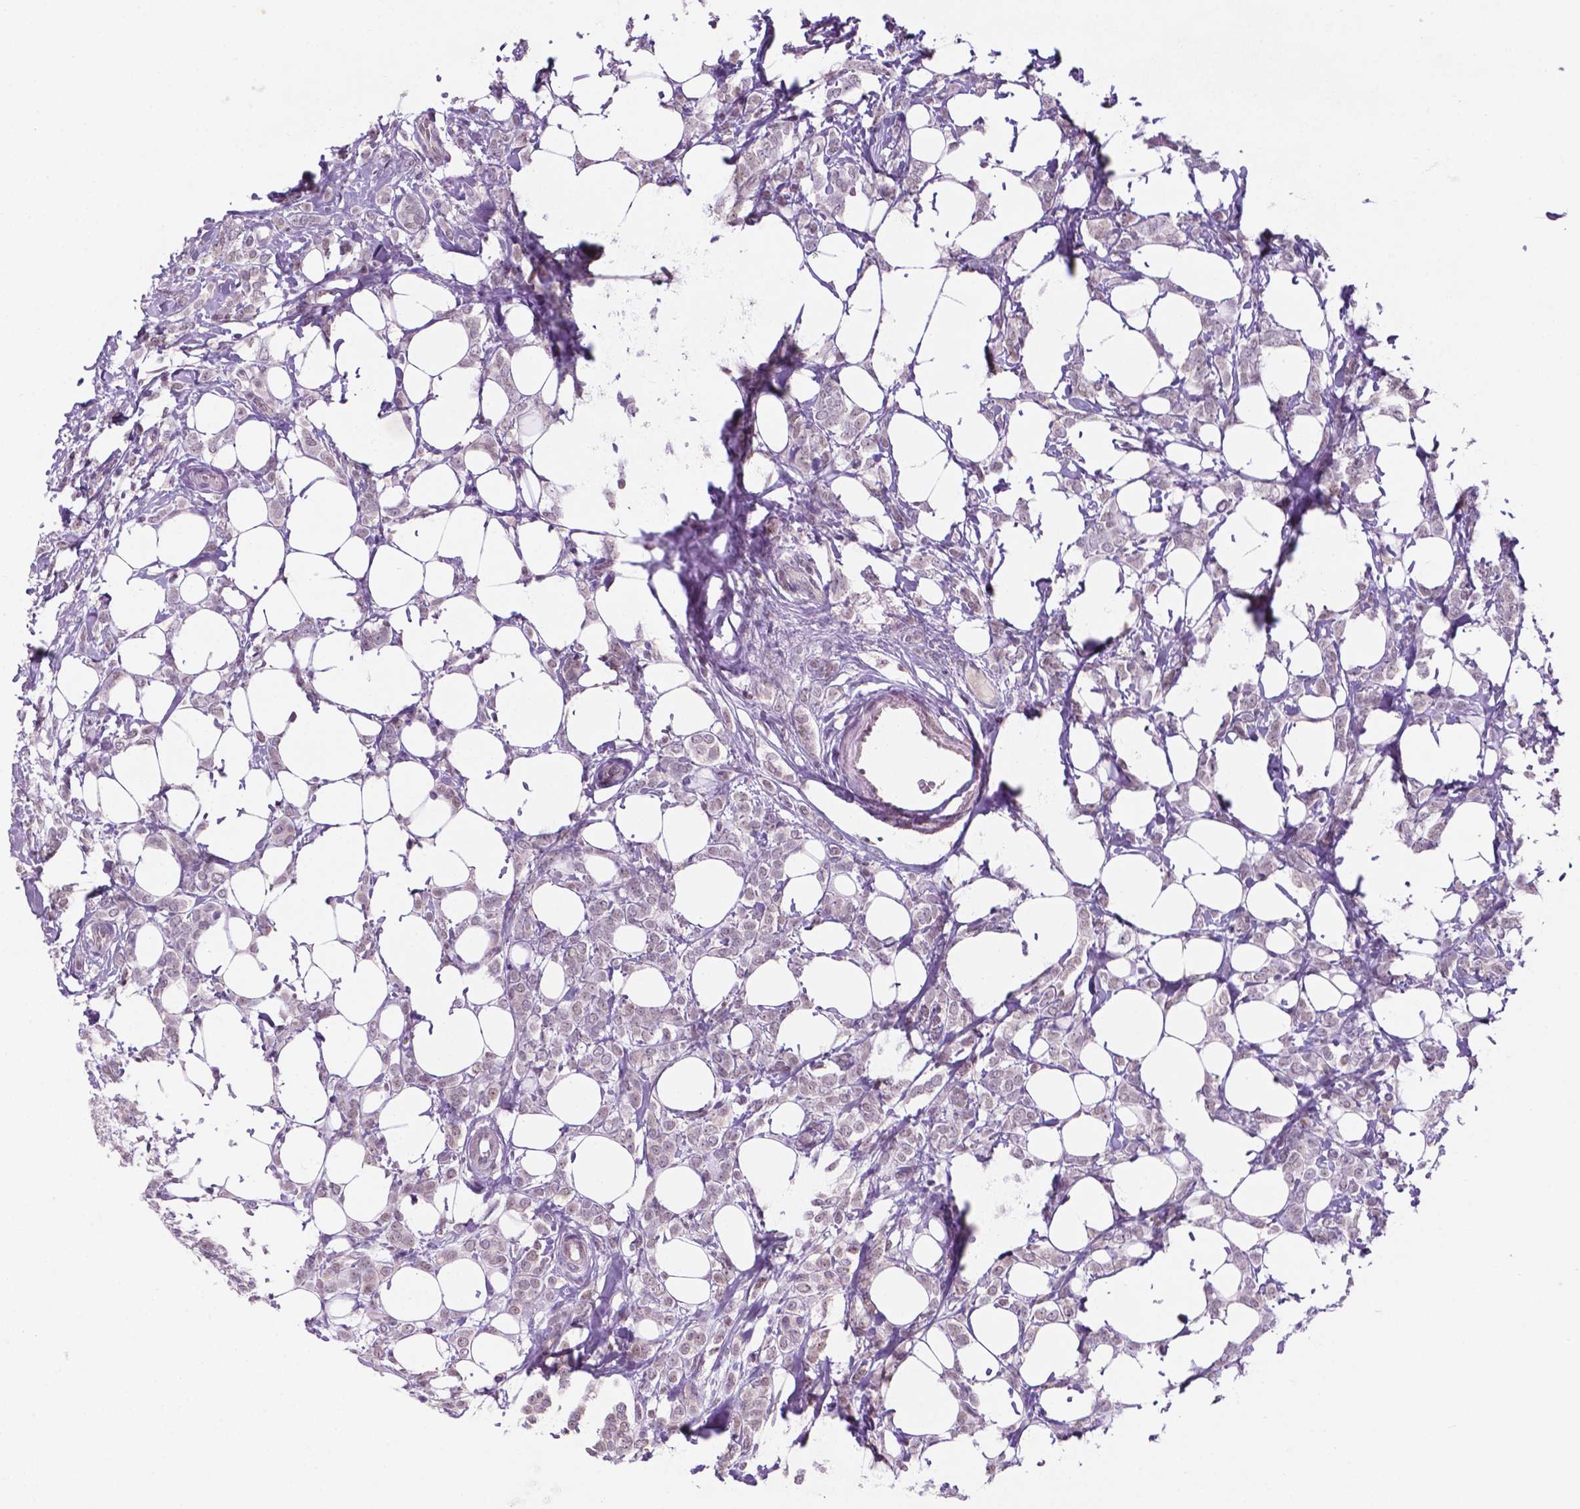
{"staining": {"intensity": "negative", "quantity": "none", "location": "none"}, "tissue": "breast cancer", "cell_type": "Tumor cells", "image_type": "cancer", "snomed": [{"axis": "morphology", "description": "Lobular carcinoma"}, {"axis": "topography", "description": "Breast"}], "caption": "The immunohistochemistry (IHC) histopathology image has no significant positivity in tumor cells of breast cancer tissue.", "gene": "FAM50B", "patient": {"sex": "female", "age": 49}}